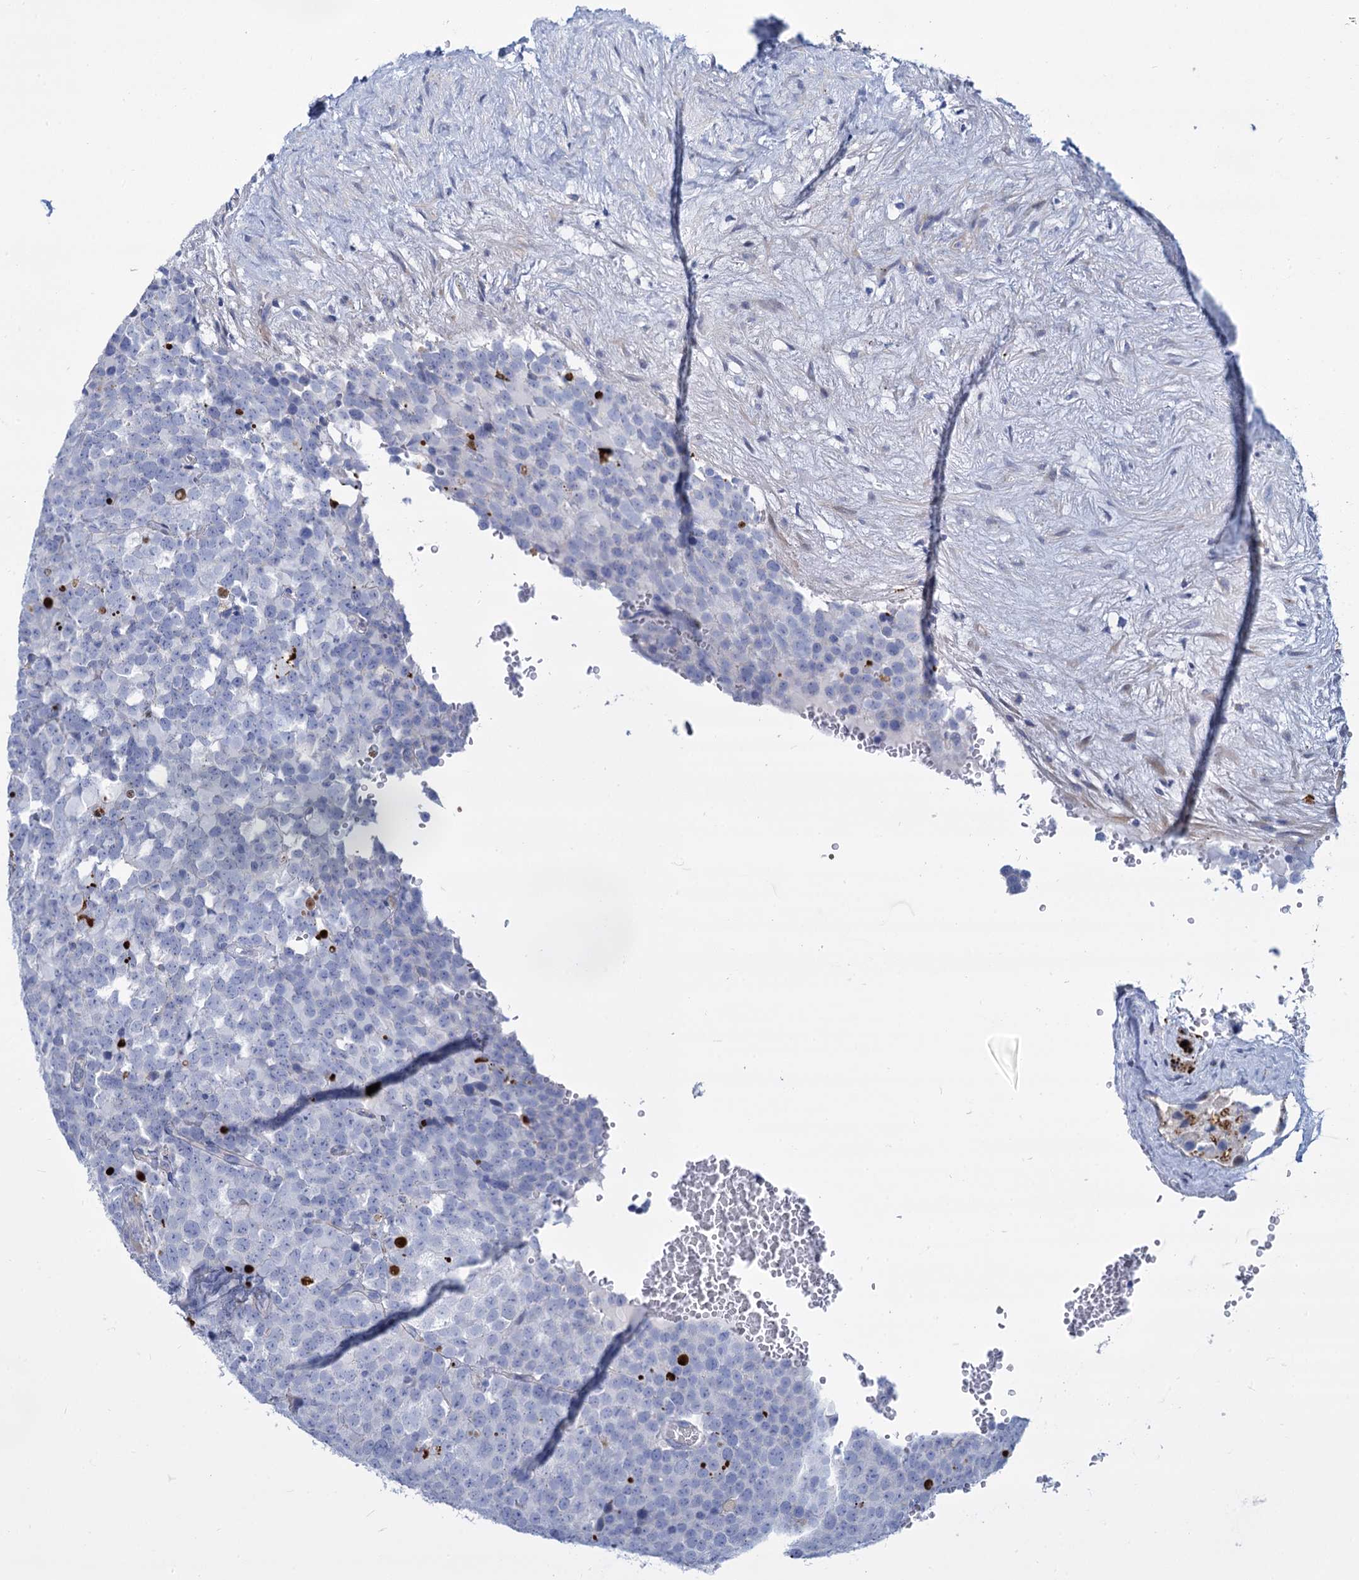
{"staining": {"intensity": "negative", "quantity": "none", "location": "none"}, "tissue": "testis cancer", "cell_type": "Tumor cells", "image_type": "cancer", "snomed": [{"axis": "morphology", "description": "Seminoma, NOS"}, {"axis": "topography", "description": "Testis"}], "caption": "Immunohistochemistry (IHC) of human testis seminoma exhibits no expression in tumor cells.", "gene": "TRIM77", "patient": {"sex": "male", "age": 71}}